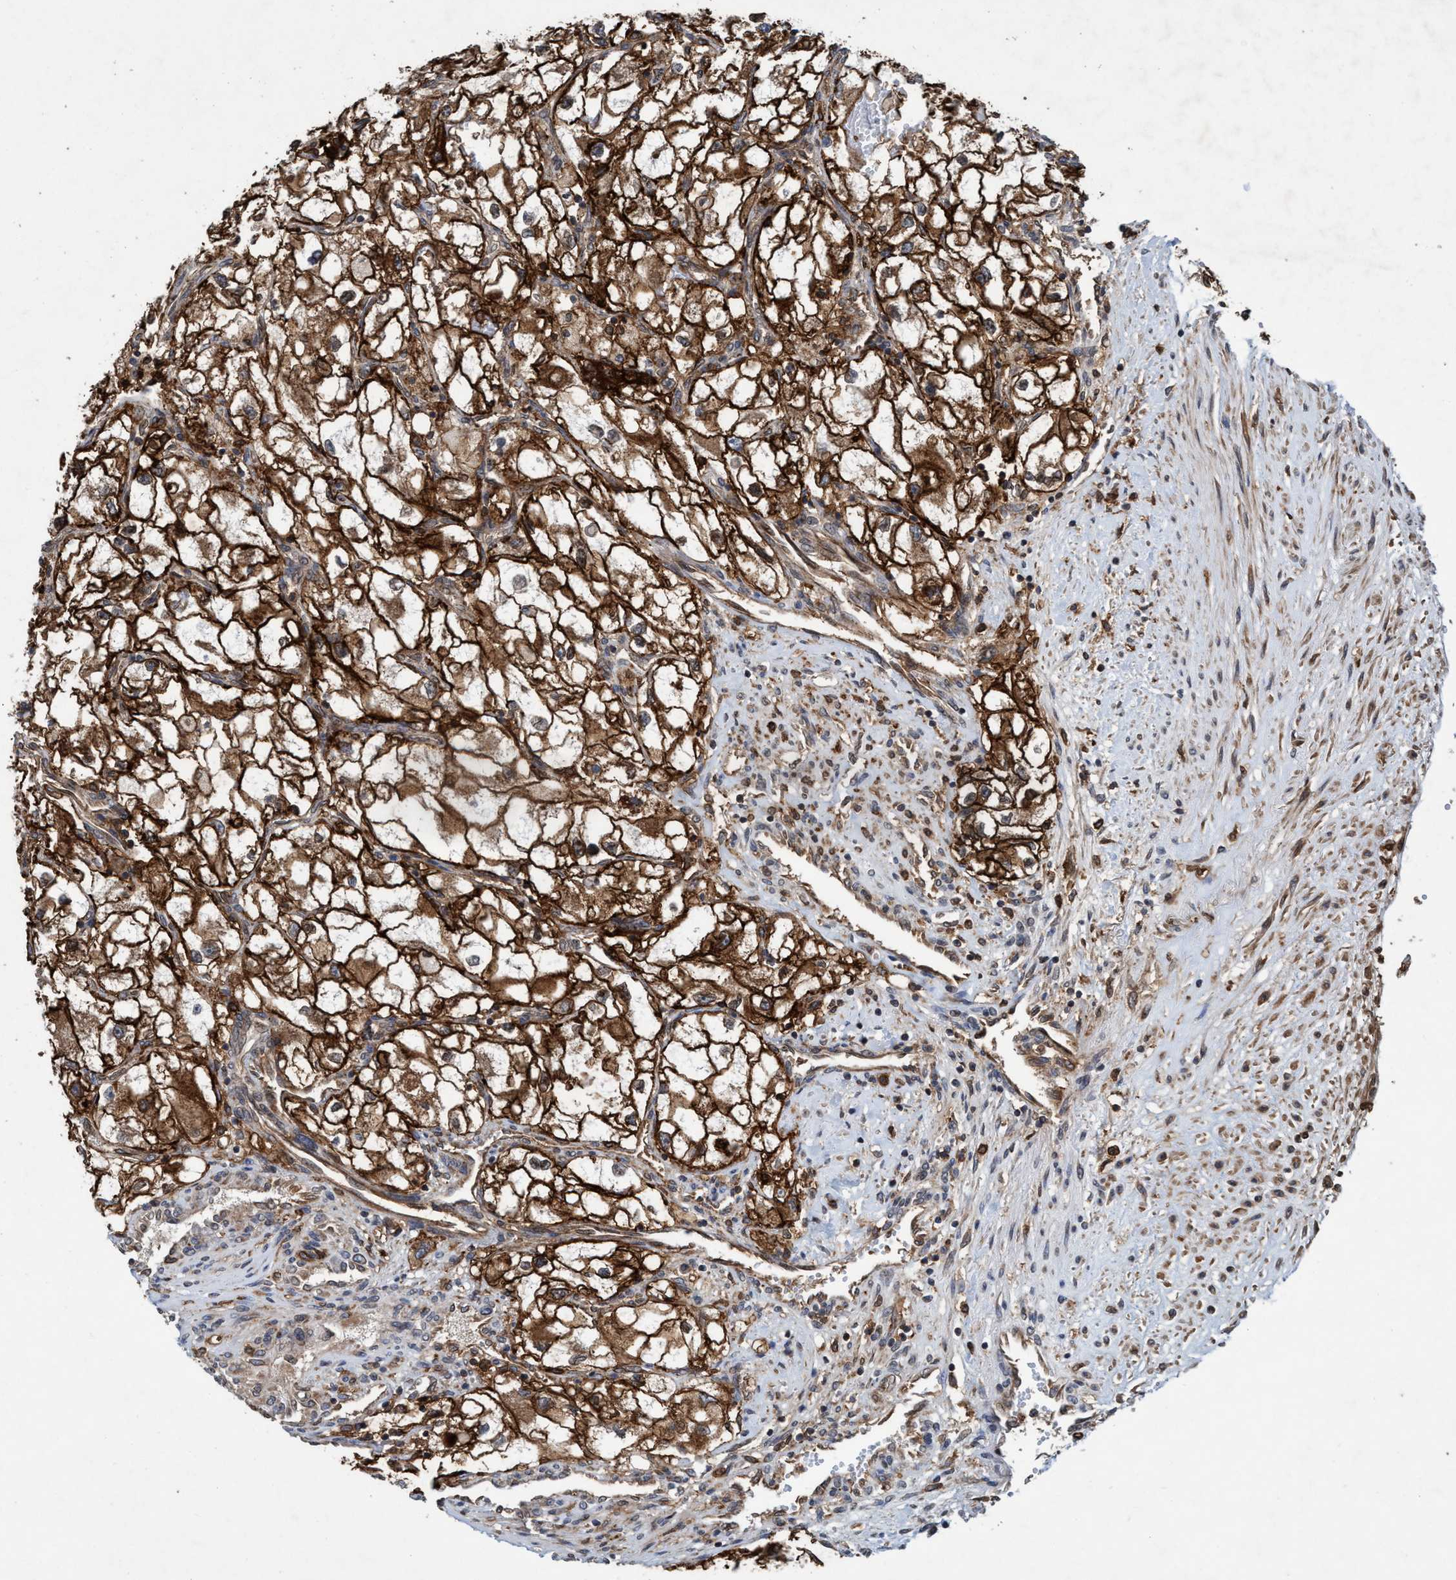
{"staining": {"intensity": "strong", "quantity": ">75%", "location": "cytoplasmic/membranous"}, "tissue": "renal cancer", "cell_type": "Tumor cells", "image_type": "cancer", "snomed": [{"axis": "morphology", "description": "Adenocarcinoma, NOS"}, {"axis": "topography", "description": "Kidney"}], "caption": "Immunohistochemical staining of renal cancer reveals strong cytoplasmic/membranous protein positivity in approximately >75% of tumor cells. (Stains: DAB in brown, nuclei in blue, Microscopy: brightfield microscopy at high magnification).", "gene": "SLC16A3", "patient": {"sex": "female", "age": 70}}